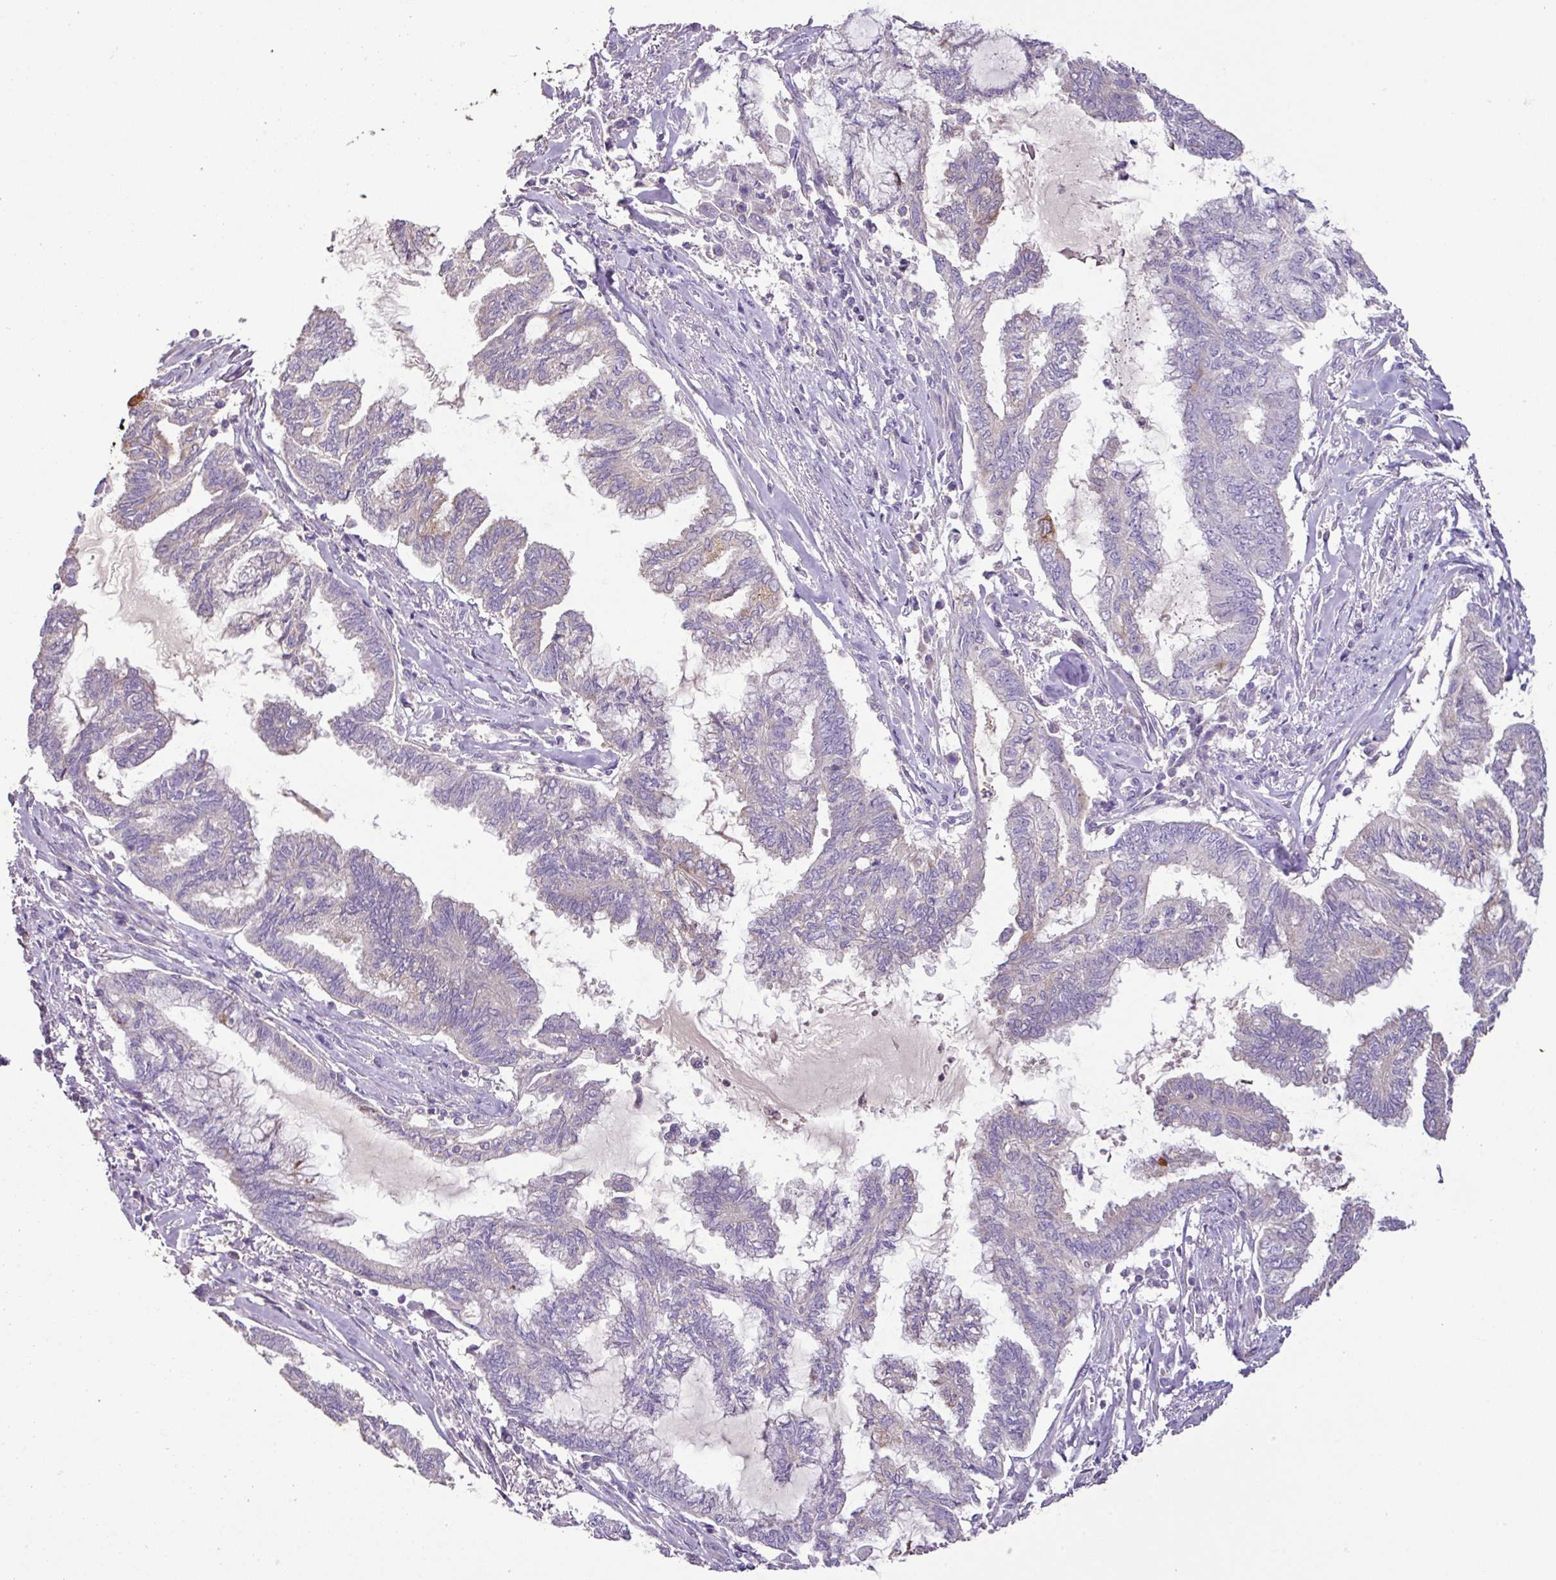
{"staining": {"intensity": "negative", "quantity": "none", "location": "none"}, "tissue": "endometrial cancer", "cell_type": "Tumor cells", "image_type": "cancer", "snomed": [{"axis": "morphology", "description": "Adenocarcinoma, NOS"}, {"axis": "topography", "description": "Endometrium"}], "caption": "Tumor cells are negative for protein expression in human endometrial cancer (adenocarcinoma).", "gene": "AGR3", "patient": {"sex": "female", "age": 86}}